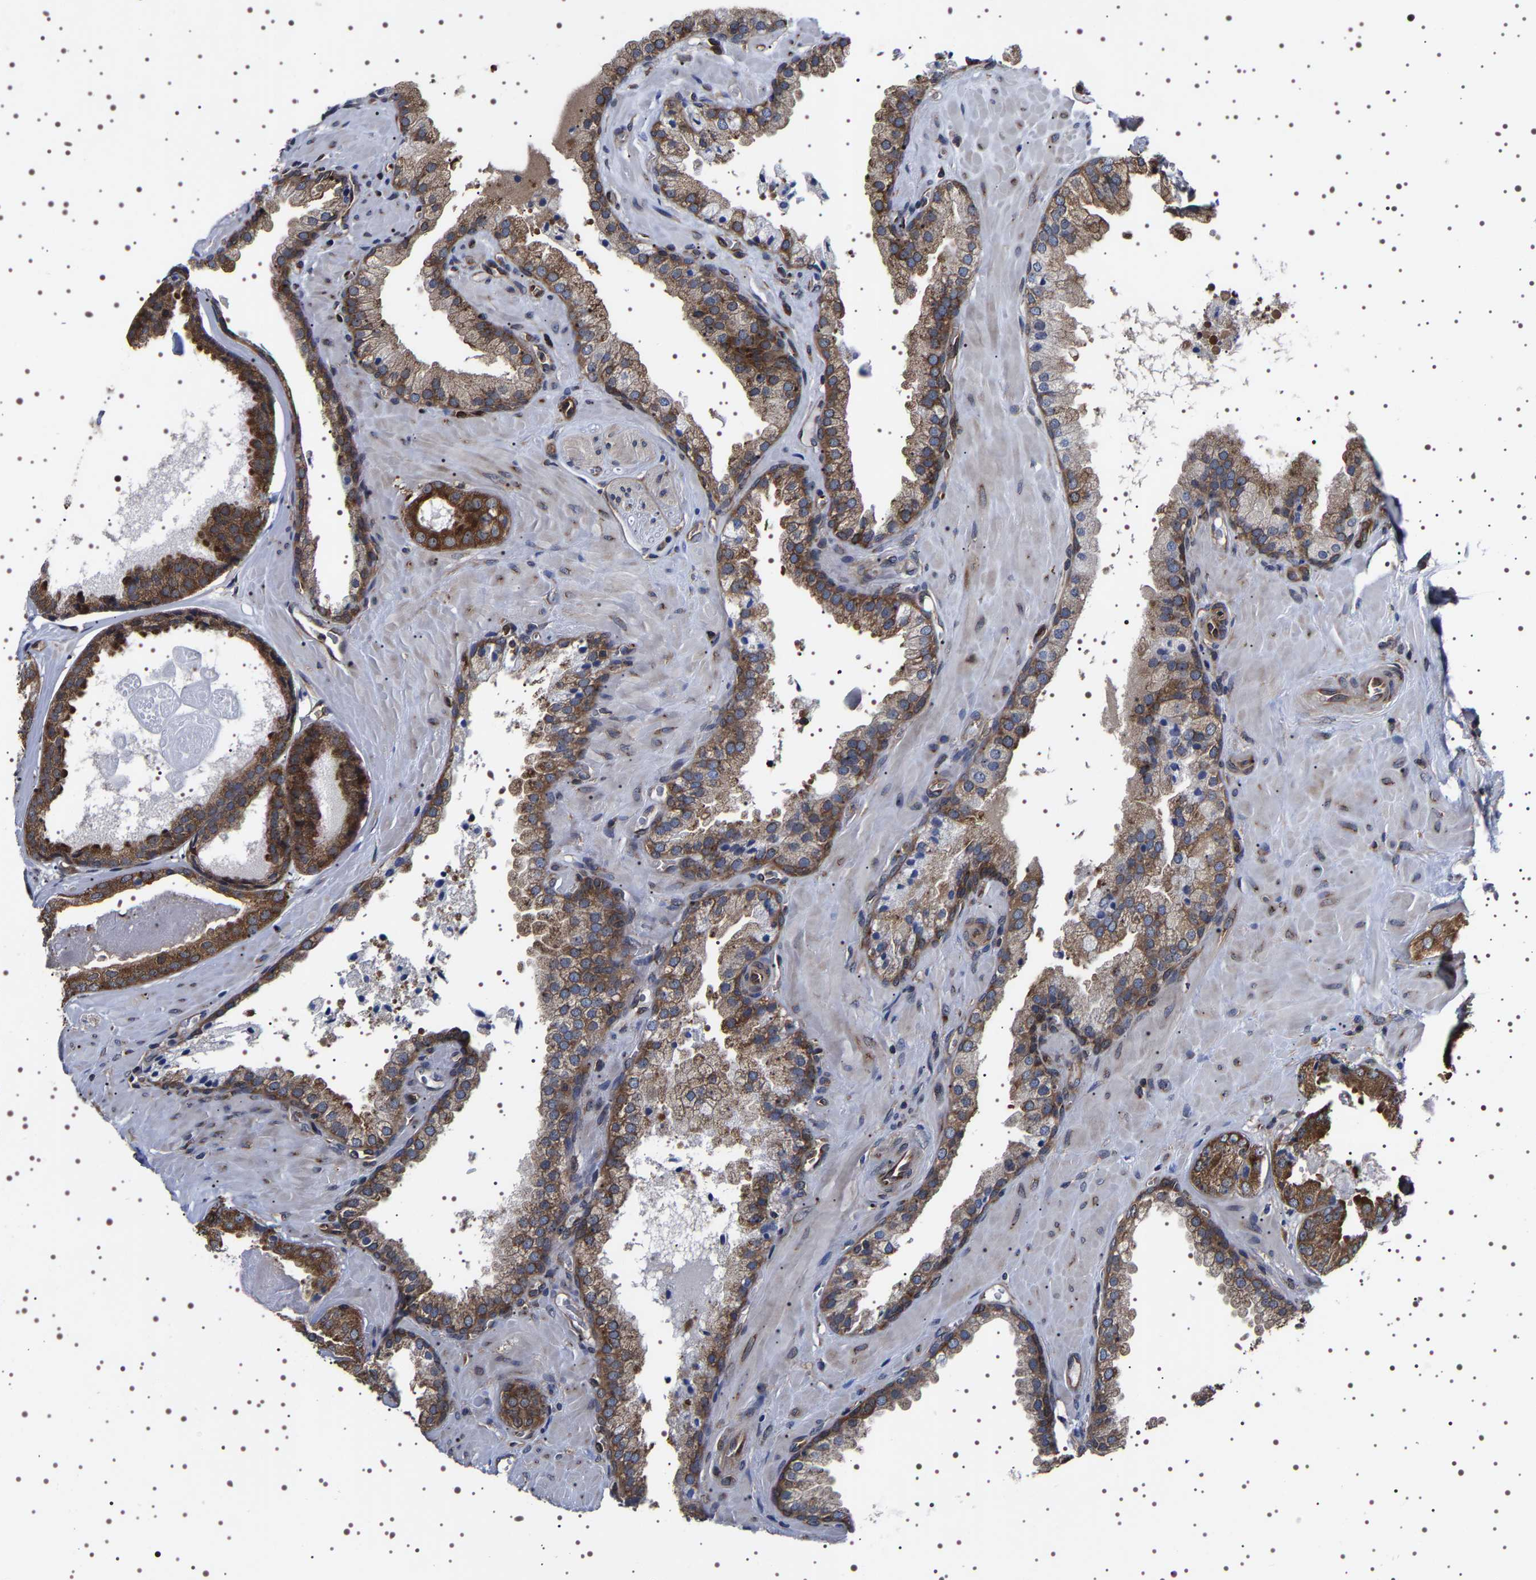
{"staining": {"intensity": "strong", "quantity": ">75%", "location": "cytoplasmic/membranous"}, "tissue": "prostate cancer", "cell_type": "Tumor cells", "image_type": "cancer", "snomed": [{"axis": "morphology", "description": "Adenocarcinoma, Low grade"}, {"axis": "topography", "description": "Prostate"}], "caption": "DAB immunohistochemical staining of prostate cancer displays strong cytoplasmic/membranous protein expression in approximately >75% of tumor cells. (Brightfield microscopy of DAB IHC at high magnification).", "gene": "DARS1", "patient": {"sex": "male", "age": 71}}